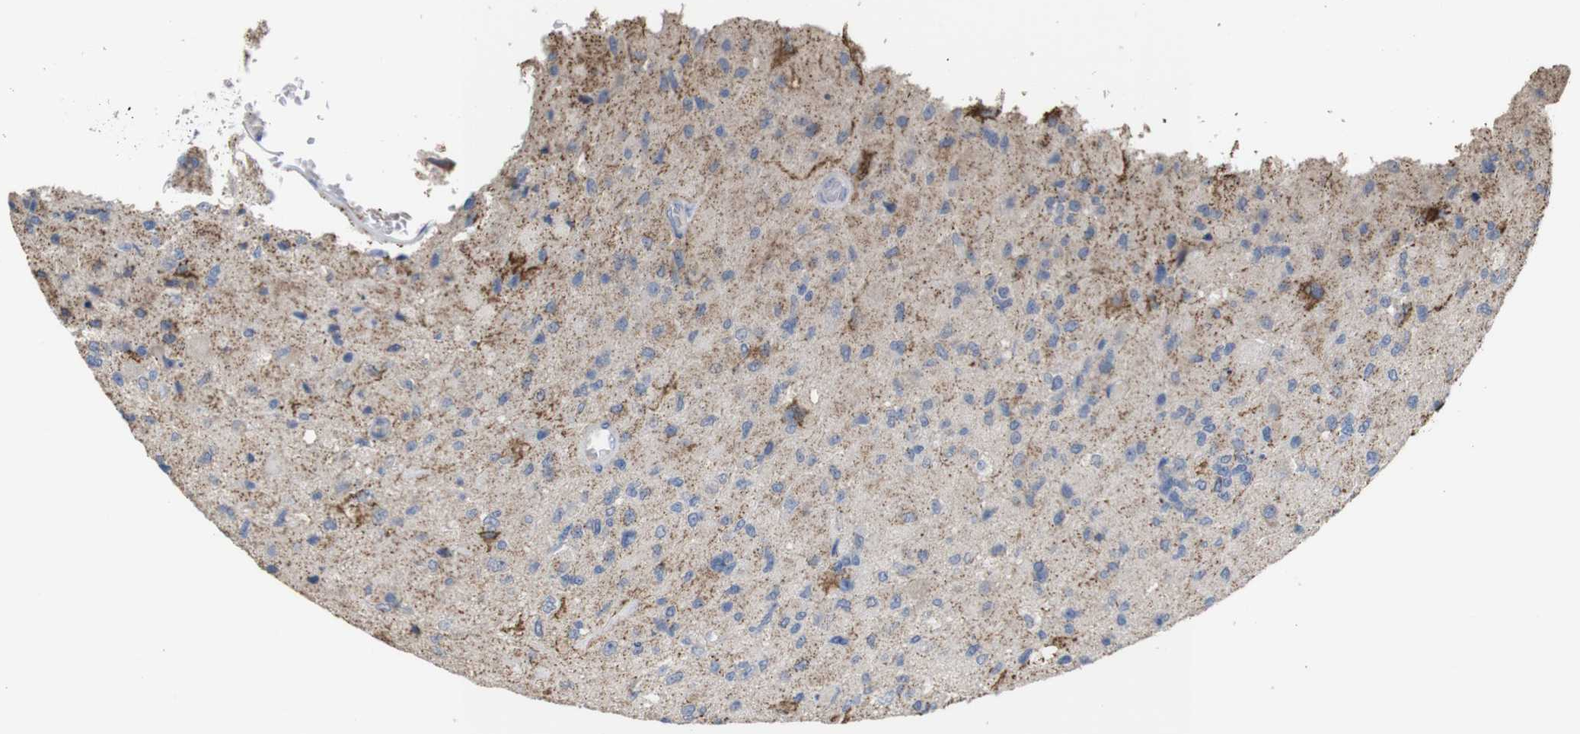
{"staining": {"intensity": "moderate", "quantity": ">75%", "location": "cytoplasmic/membranous"}, "tissue": "glioma", "cell_type": "Tumor cells", "image_type": "cancer", "snomed": [{"axis": "morphology", "description": "Normal tissue, NOS"}, {"axis": "morphology", "description": "Glioma, malignant, High grade"}, {"axis": "topography", "description": "Cerebral cortex"}], "caption": "Protein expression analysis of human malignant glioma (high-grade) reveals moderate cytoplasmic/membranous expression in about >75% of tumor cells. (DAB = brown stain, brightfield microscopy at high magnification).", "gene": "PTPRR", "patient": {"sex": "male", "age": 77}}